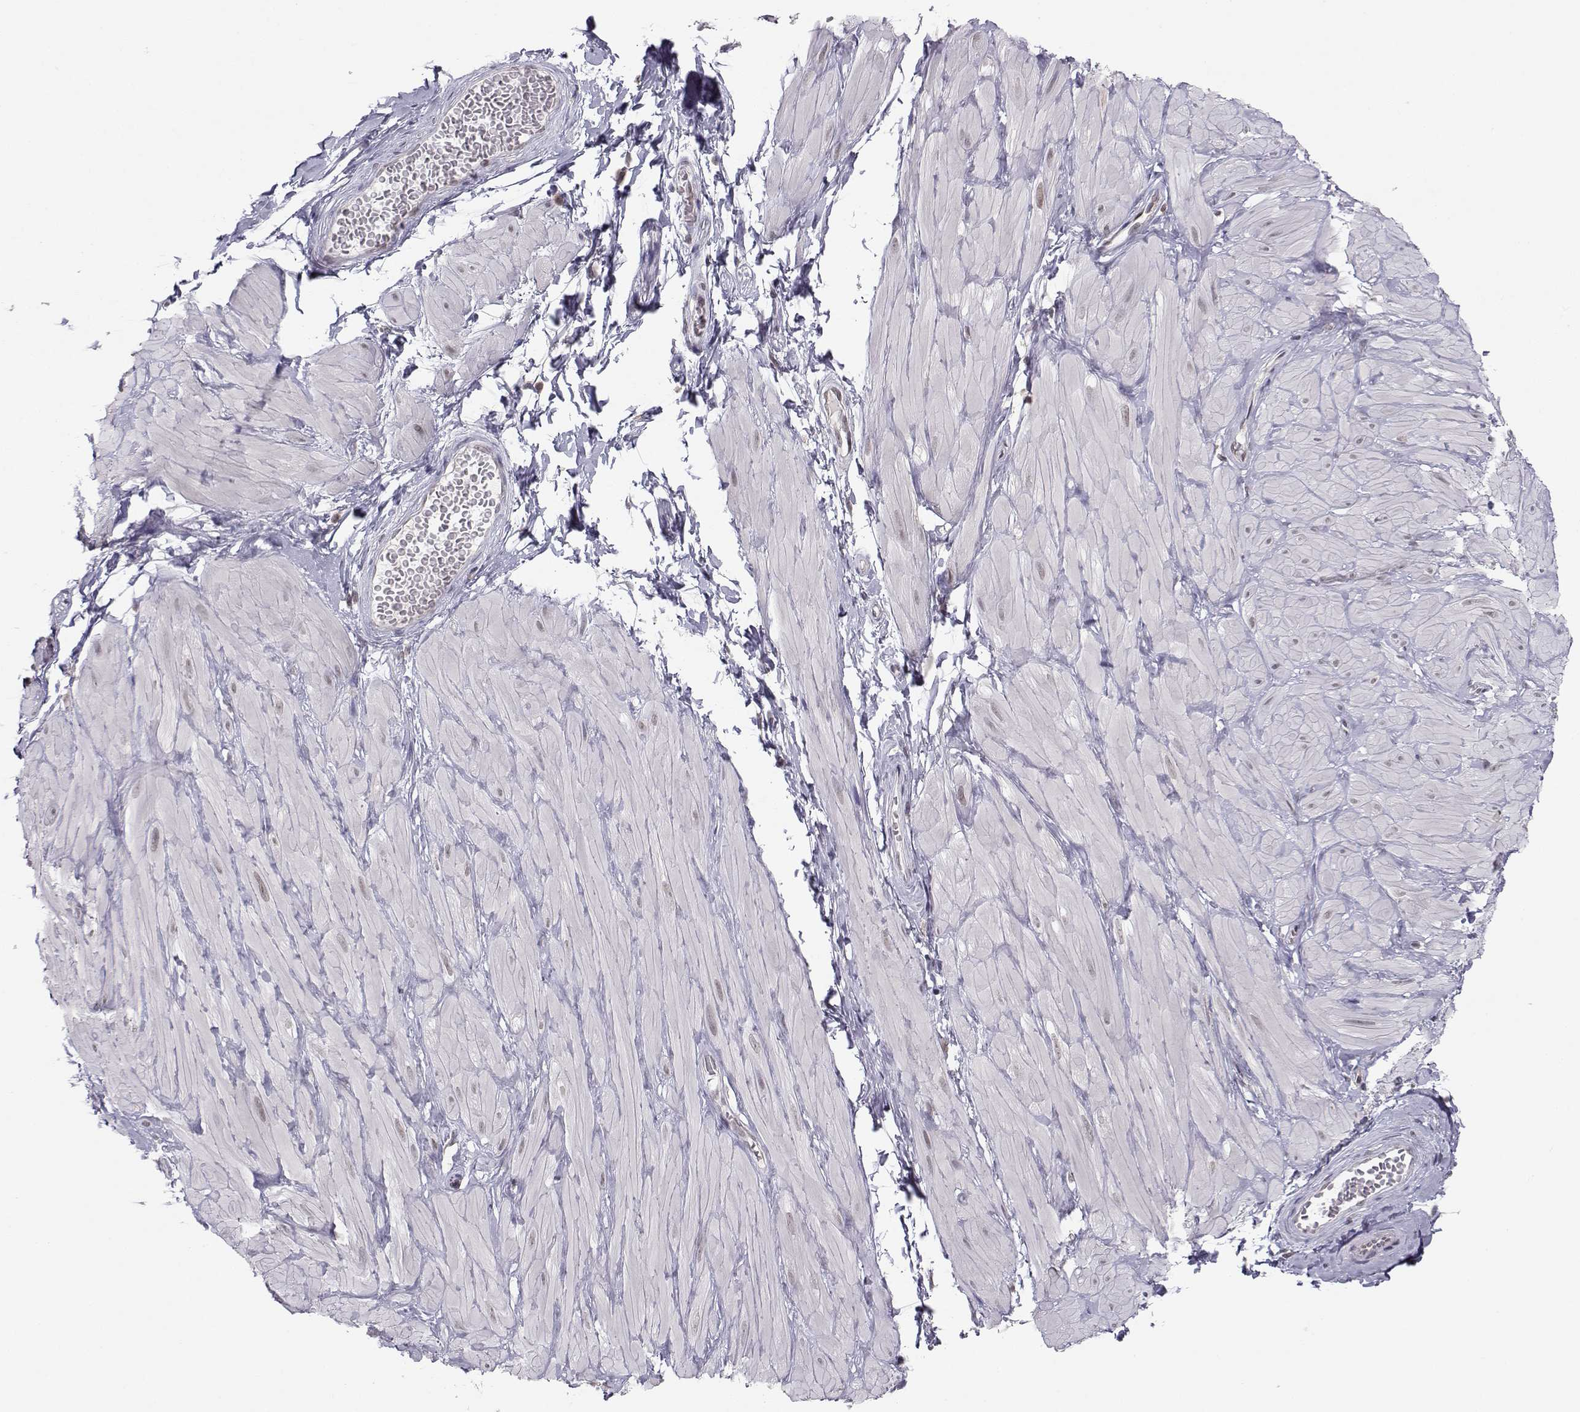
{"staining": {"intensity": "negative", "quantity": "none", "location": "none"}, "tissue": "adipose tissue", "cell_type": "Adipocytes", "image_type": "normal", "snomed": [{"axis": "morphology", "description": "Normal tissue, NOS"}, {"axis": "topography", "description": "Smooth muscle"}, {"axis": "topography", "description": "Peripheral nerve tissue"}], "caption": "This is an immunohistochemistry (IHC) image of unremarkable adipose tissue. There is no staining in adipocytes.", "gene": "KIF13B", "patient": {"sex": "male", "age": 22}}